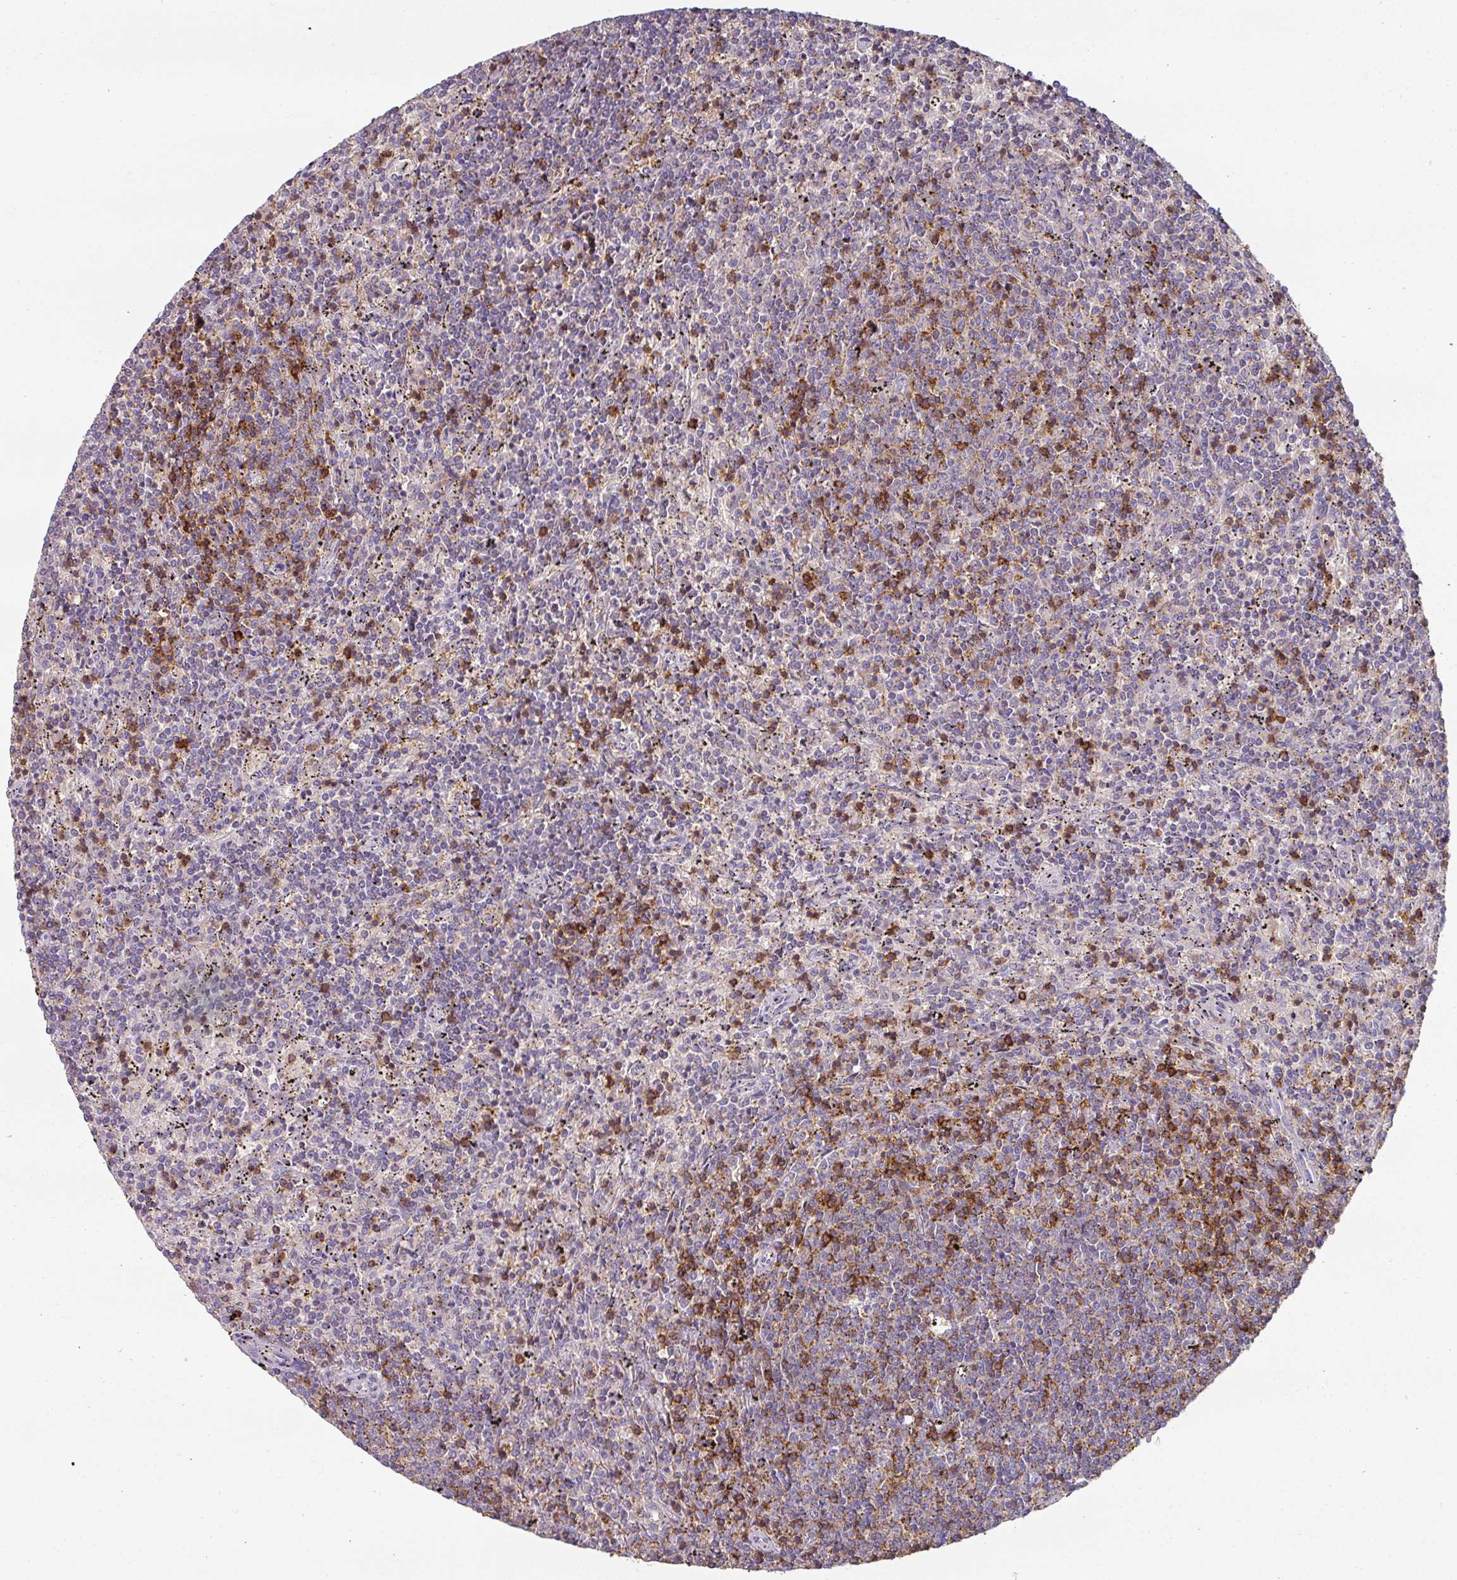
{"staining": {"intensity": "moderate", "quantity": "<25%", "location": "cytoplasmic/membranous"}, "tissue": "lymphoma", "cell_type": "Tumor cells", "image_type": "cancer", "snomed": [{"axis": "morphology", "description": "Malignant lymphoma, non-Hodgkin's type, Low grade"}, {"axis": "topography", "description": "Spleen"}], "caption": "About <25% of tumor cells in lymphoma show moderate cytoplasmic/membranous protein positivity as visualized by brown immunohistochemical staining.", "gene": "CD3G", "patient": {"sex": "female", "age": 50}}